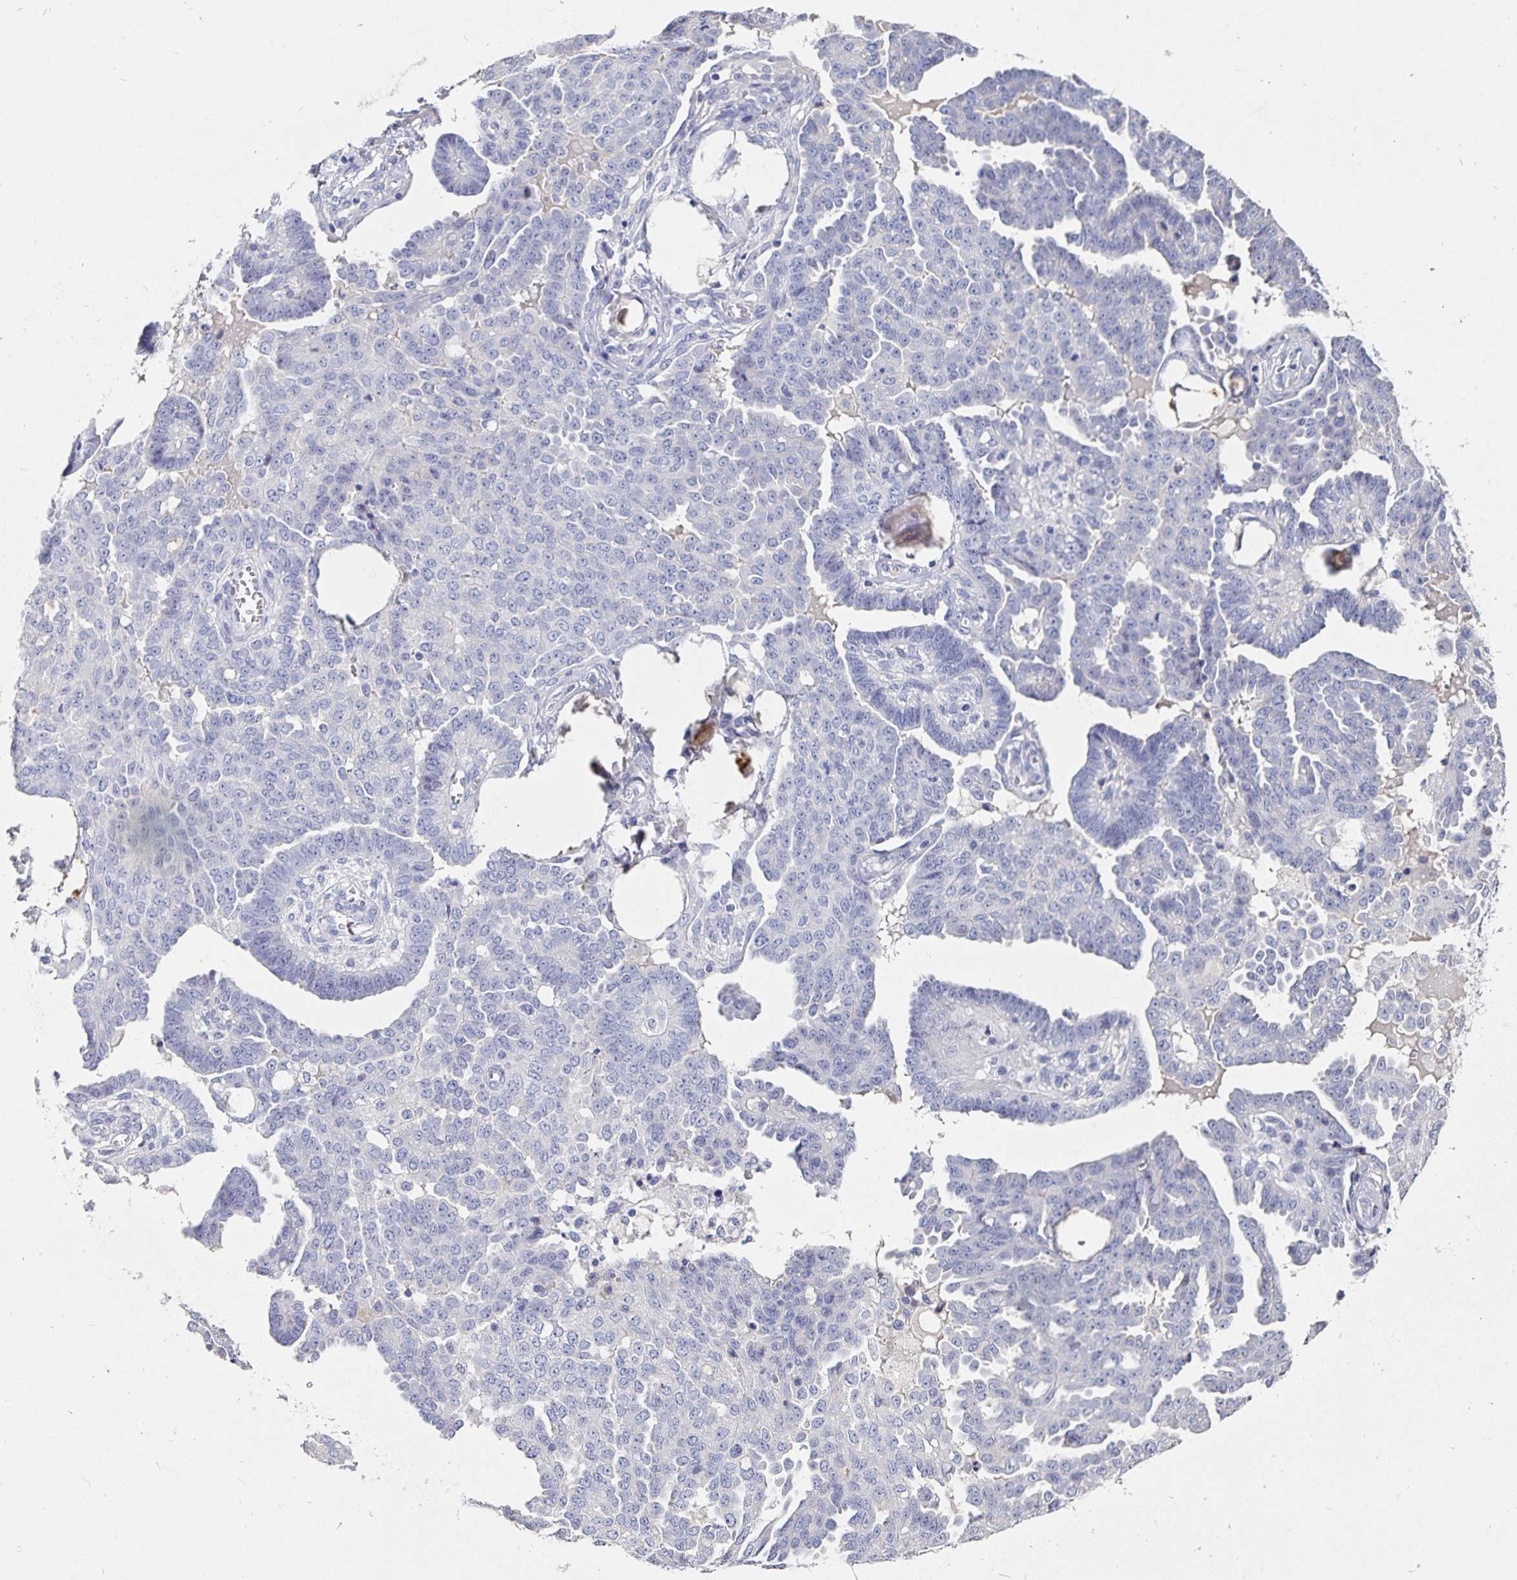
{"staining": {"intensity": "negative", "quantity": "none", "location": "none"}, "tissue": "ovarian cancer", "cell_type": "Tumor cells", "image_type": "cancer", "snomed": [{"axis": "morphology", "description": "Cystadenocarcinoma, serous, NOS"}, {"axis": "topography", "description": "Ovary"}], "caption": "The immunohistochemistry (IHC) micrograph has no significant positivity in tumor cells of ovarian serous cystadenocarcinoma tissue.", "gene": "CFAP69", "patient": {"sex": "female", "age": 71}}